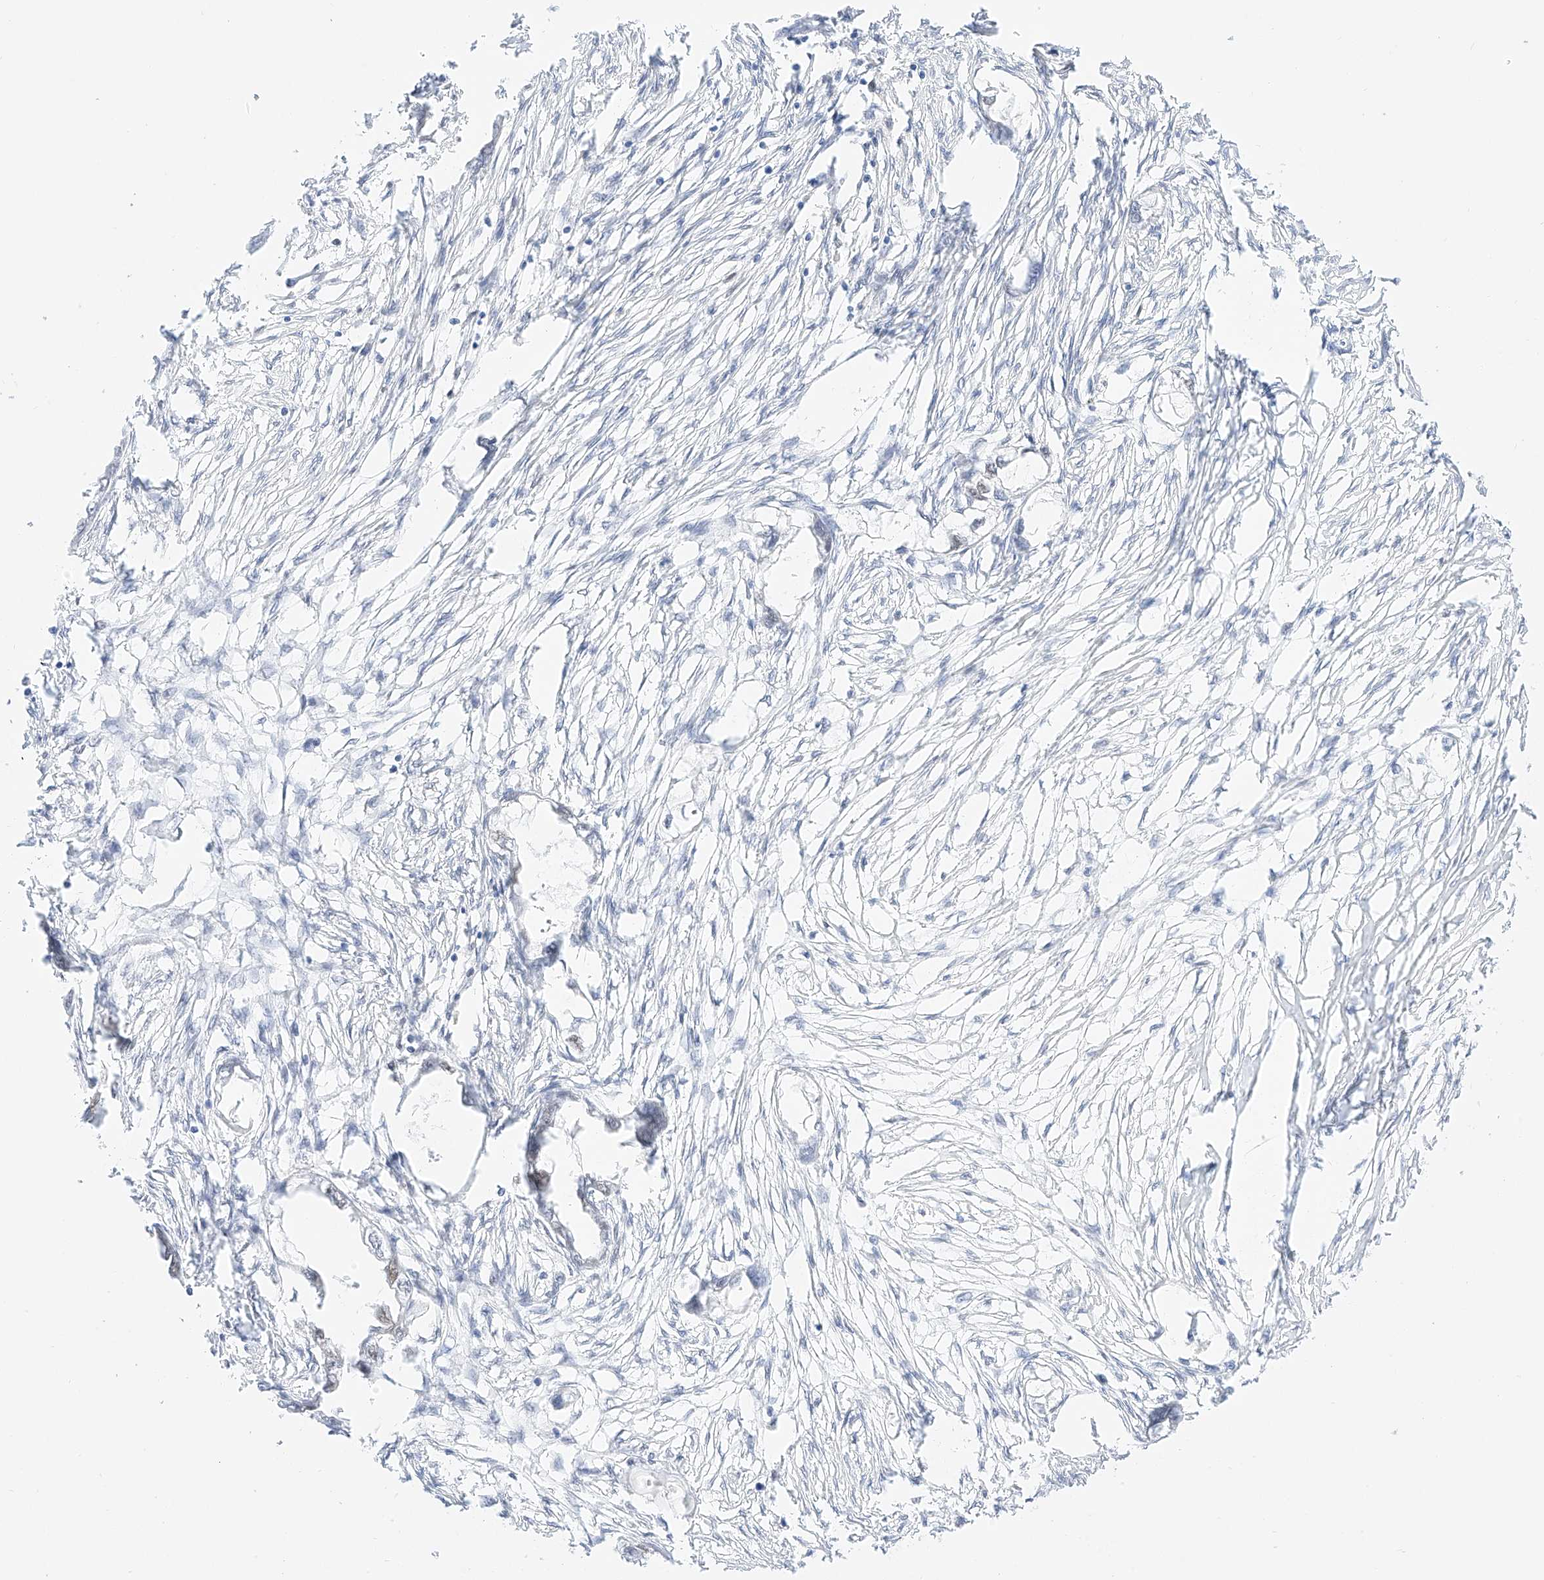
{"staining": {"intensity": "negative", "quantity": "none", "location": "none"}, "tissue": "endometrial cancer", "cell_type": "Tumor cells", "image_type": "cancer", "snomed": [{"axis": "morphology", "description": "Adenocarcinoma, NOS"}, {"axis": "morphology", "description": "Adenocarcinoma, metastatic, NOS"}, {"axis": "topography", "description": "Adipose tissue"}, {"axis": "topography", "description": "Endometrium"}], "caption": "The image shows no significant expression in tumor cells of endometrial metastatic adenocarcinoma. (DAB (3,3'-diaminobenzidine) IHC with hematoxylin counter stain).", "gene": "APIP", "patient": {"sex": "female", "age": 67}}